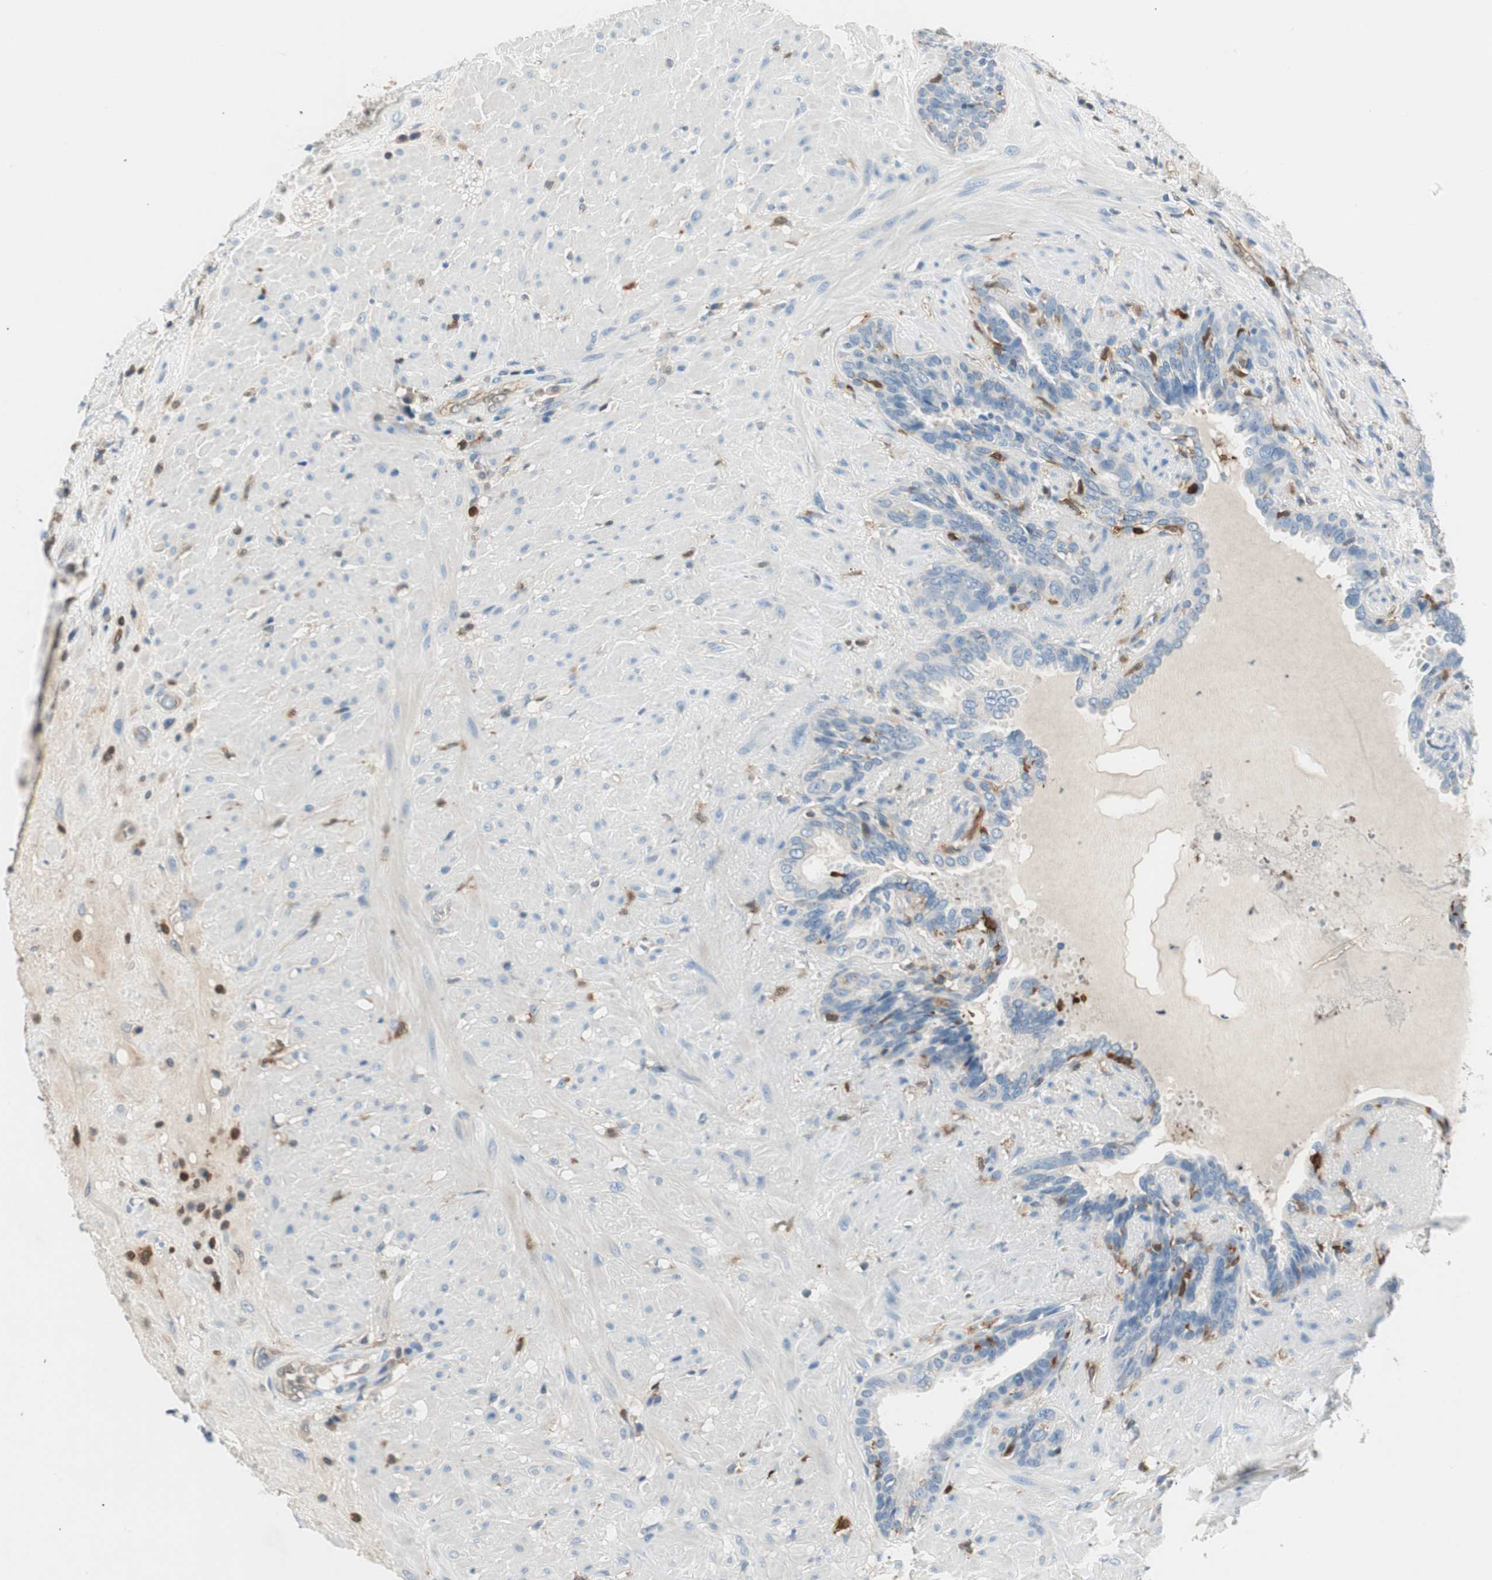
{"staining": {"intensity": "moderate", "quantity": "<25%", "location": "cytoplasmic/membranous"}, "tissue": "seminal vesicle", "cell_type": "Glandular cells", "image_type": "normal", "snomed": [{"axis": "morphology", "description": "Normal tissue, NOS"}, {"axis": "topography", "description": "Seminal veicle"}], "caption": "A high-resolution photomicrograph shows immunohistochemistry staining of benign seminal vesicle, which demonstrates moderate cytoplasmic/membranous positivity in about <25% of glandular cells.", "gene": "COTL1", "patient": {"sex": "male", "age": 61}}